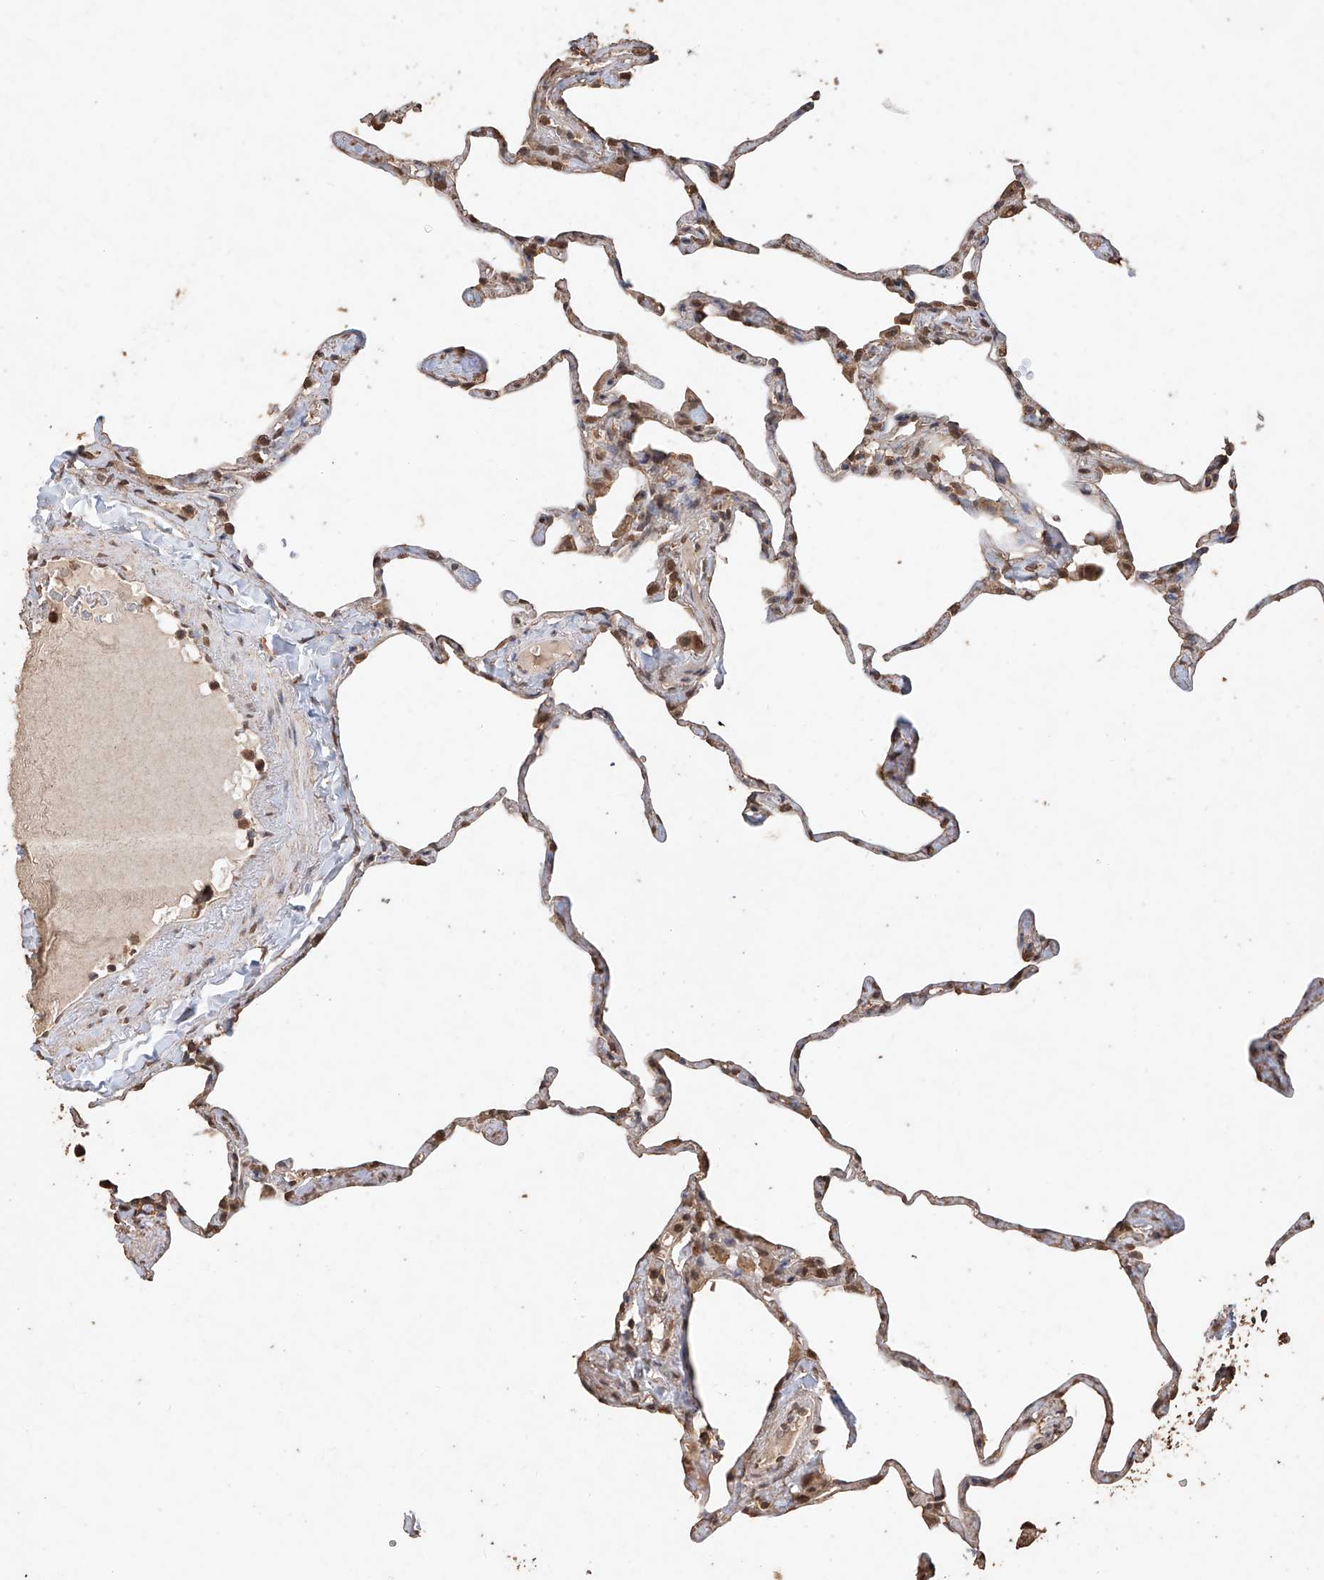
{"staining": {"intensity": "moderate", "quantity": "25%-75%", "location": "cytoplasmic/membranous"}, "tissue": "lung", "cell_type": "Alveolar cells", "image_type": "normal", "snomed": [{"axis": "morphology", "description": "Normal tissue, NOS"}, {"axis": "topography", "description": "Lung"}], "caption": "A brown stain highlights moderate cytoplasmic/membranous positivity of a protein in alveolar cells of normal human lung.", "gene": "ELOVL1", "patient": {"sex": "male", "age": 65}}